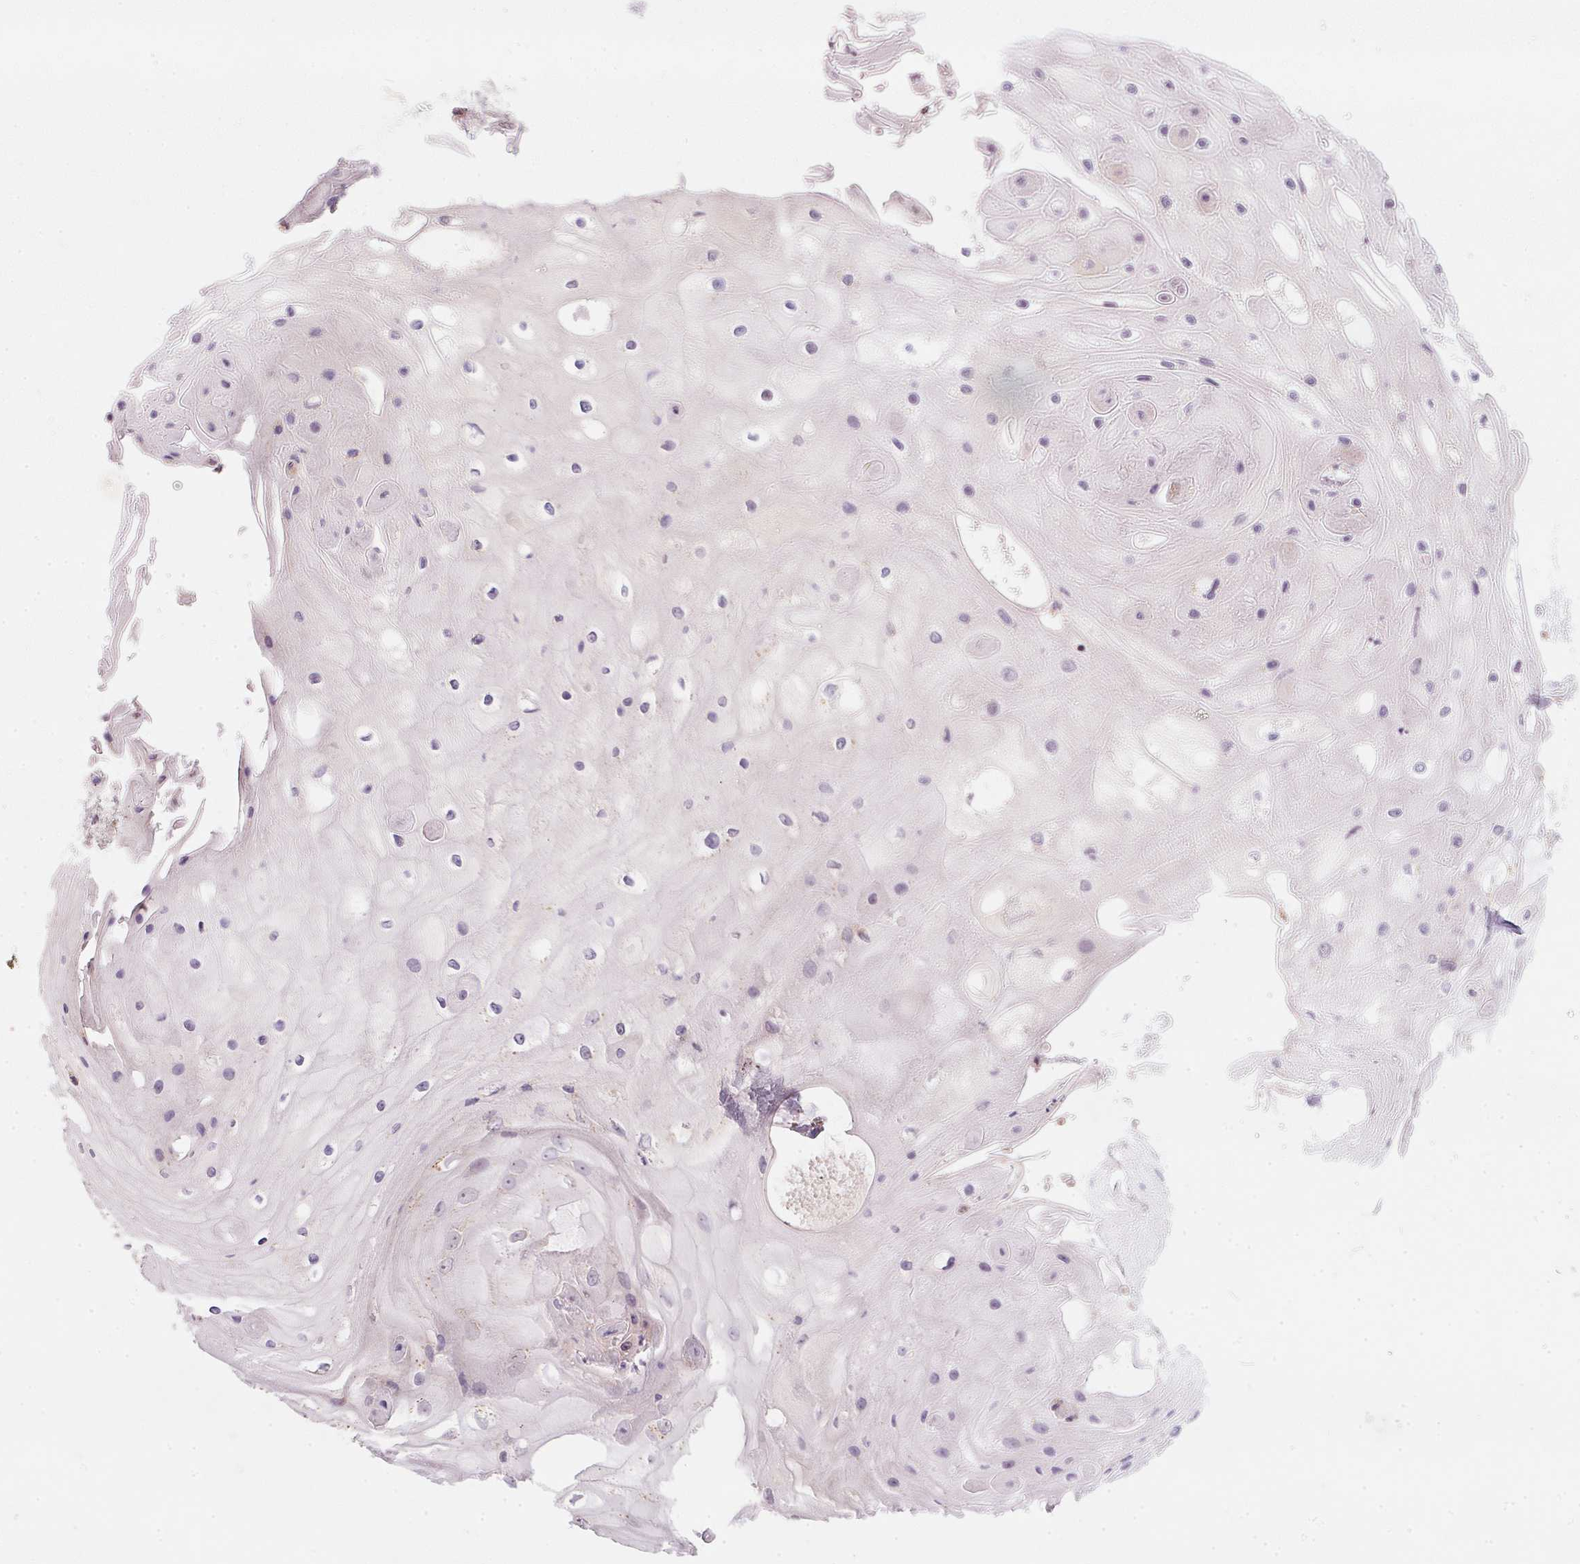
{"staining": {"intensity": "moderate", "quantity": "<25%", "location": "cytoplasmic/membranous"}, "tissue": "skin cancer", "cell_type": "Tumor cells", "image_type": "cancer", "snomed": [{"axis": "morphology", "description": "Squamous cell carcinoma, NOS"}, {"axis": "topography", "description": "Skin"}], "caption": "Skin cancer (squamous cell carcinoma) tissue demonstrates moderate cytoplasmic/membranous expression in about <25% of tumor cells, visualized by immunohistochemistry.", "gene": "COQ7", "patient": {"sex": "male", "age": 70}}